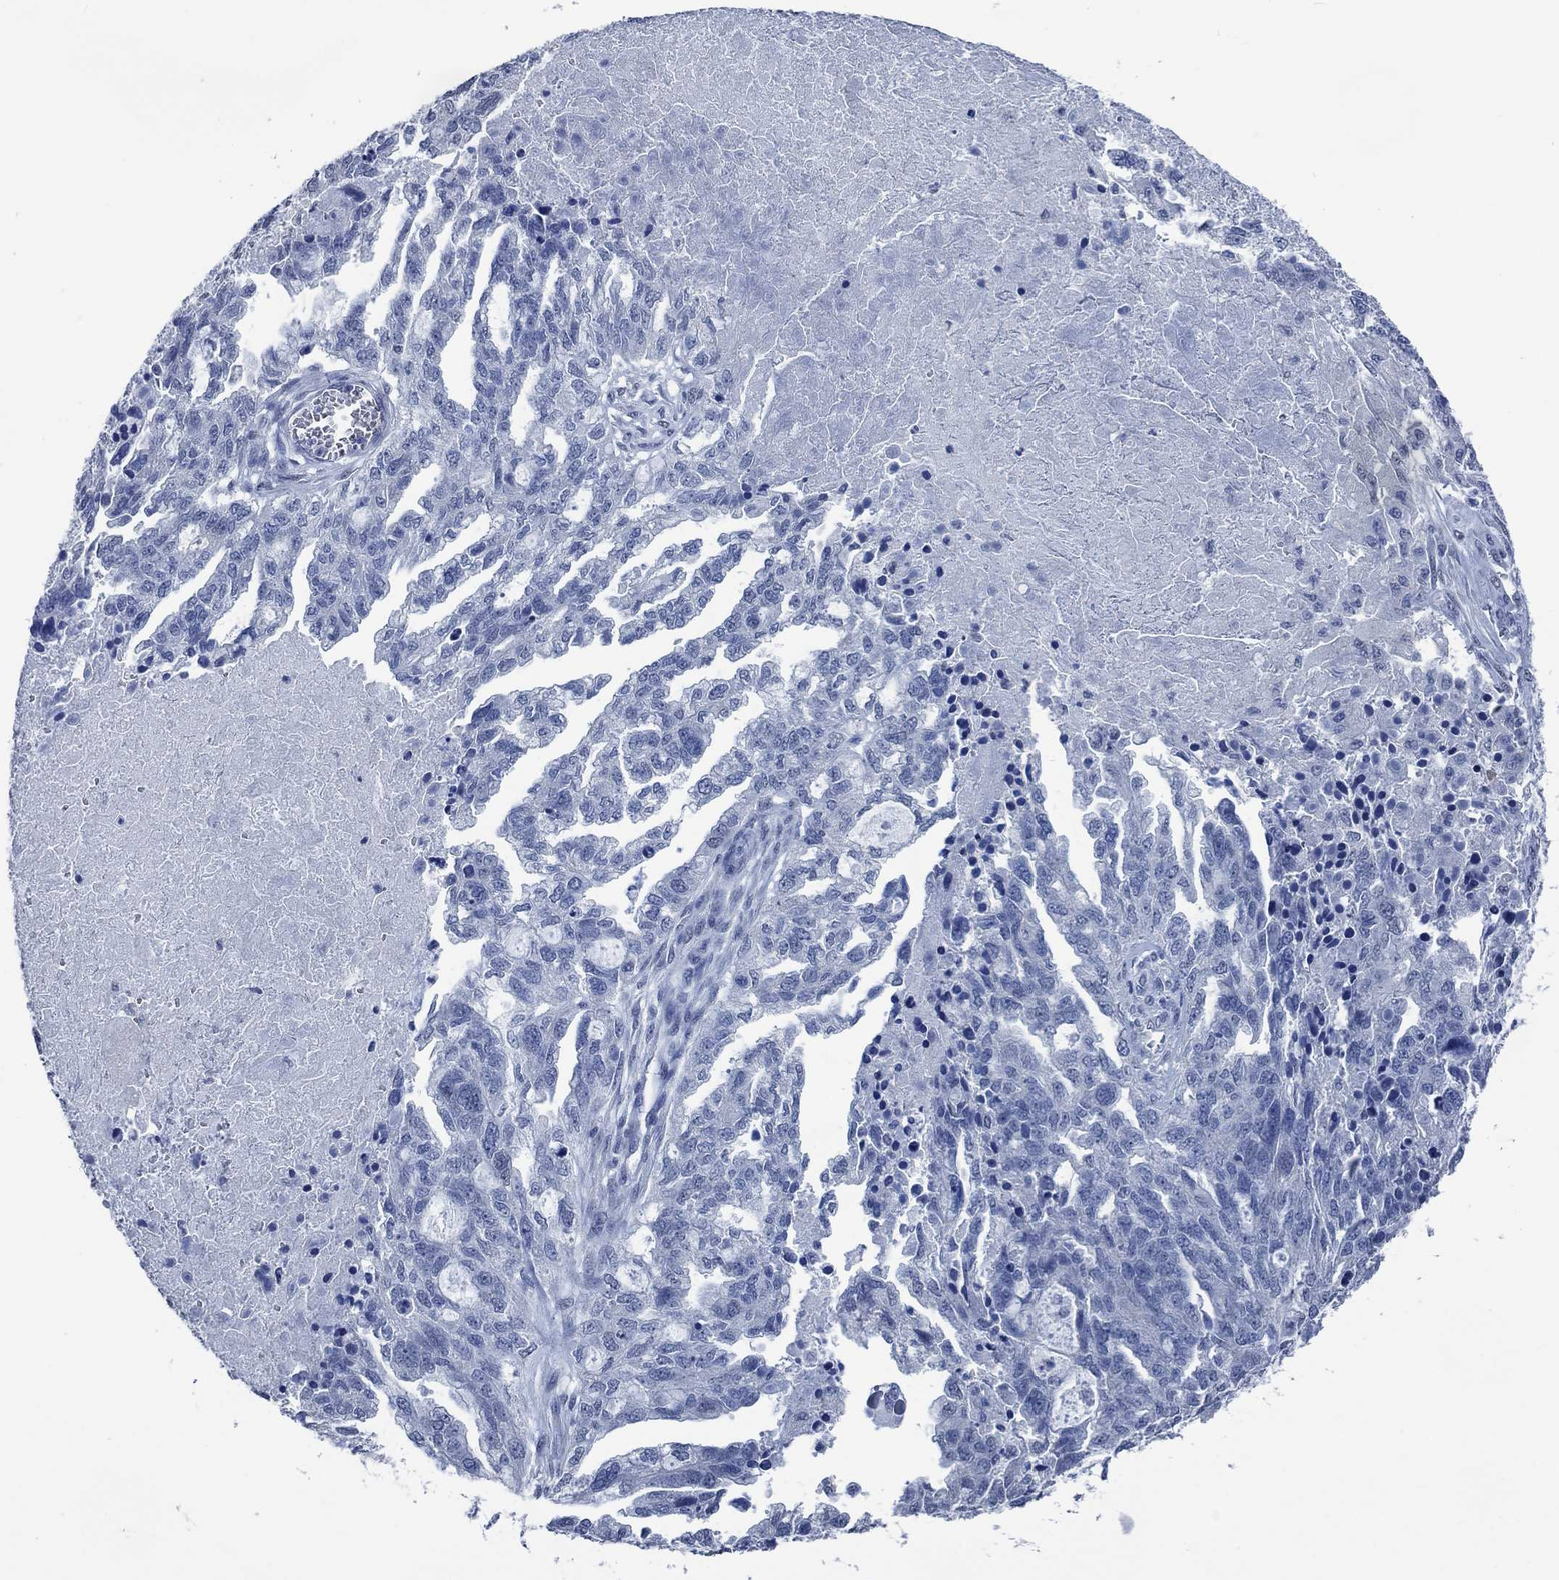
{"staining": {"intensity": "negative", "quantity": "none", "location": "none"}, "tissue": "ovarian cancer", "cell_type": "Tumor cells", "image_type": "cancer", "snomed": [{"axis": "morphology", "description": "Cystadenocarcinoma, serous, NOS"}, {"axis": "topography", "description": "Ovary"}], "caption": "The immunohistochemistry (IHC) micrograph has no significant expression in tumor cells of ovarian cancer (serous cystadenocarcinoma) tissue. (Brightfield microscopy of DAB IHC at high magnification).", "gene": "OBSCN", "patient": {"sex": "female", "age": 51}}